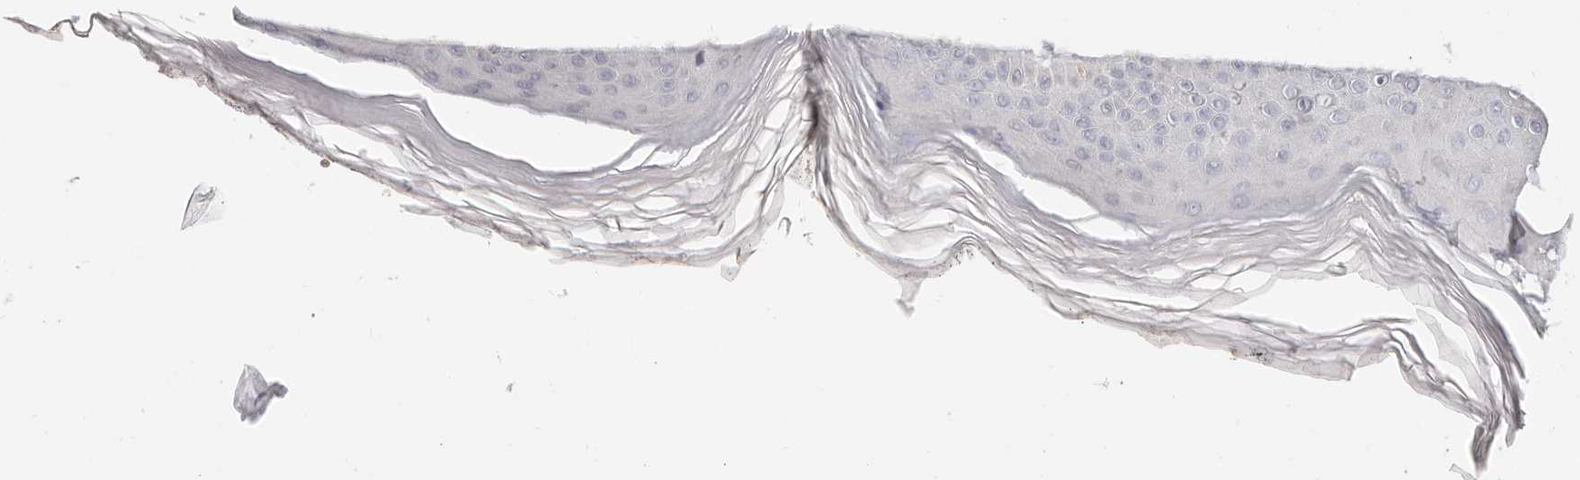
{"staining": {"intensity": "negative", "quantity": "none", "location": "none"}, "tissue": "skin", "cell_type": "Fibroblasts", "image_type": "normal", "snomed": [{"axis": "morphology", "description": "Normal tissue, NOS"}, {"axis": "topography", "description": "Skin"}], "caption": "Photomicrograph shows no protein staining in fibroblasts of unremarkable skin. The staining was performed using DAB to visualize the protein expression in brown, while the nuclei were stained in blue with hematoxylin (Magnification: 20x).", "gene": "TMEM63B", "patient": {"sex": "female", "age": 64}}